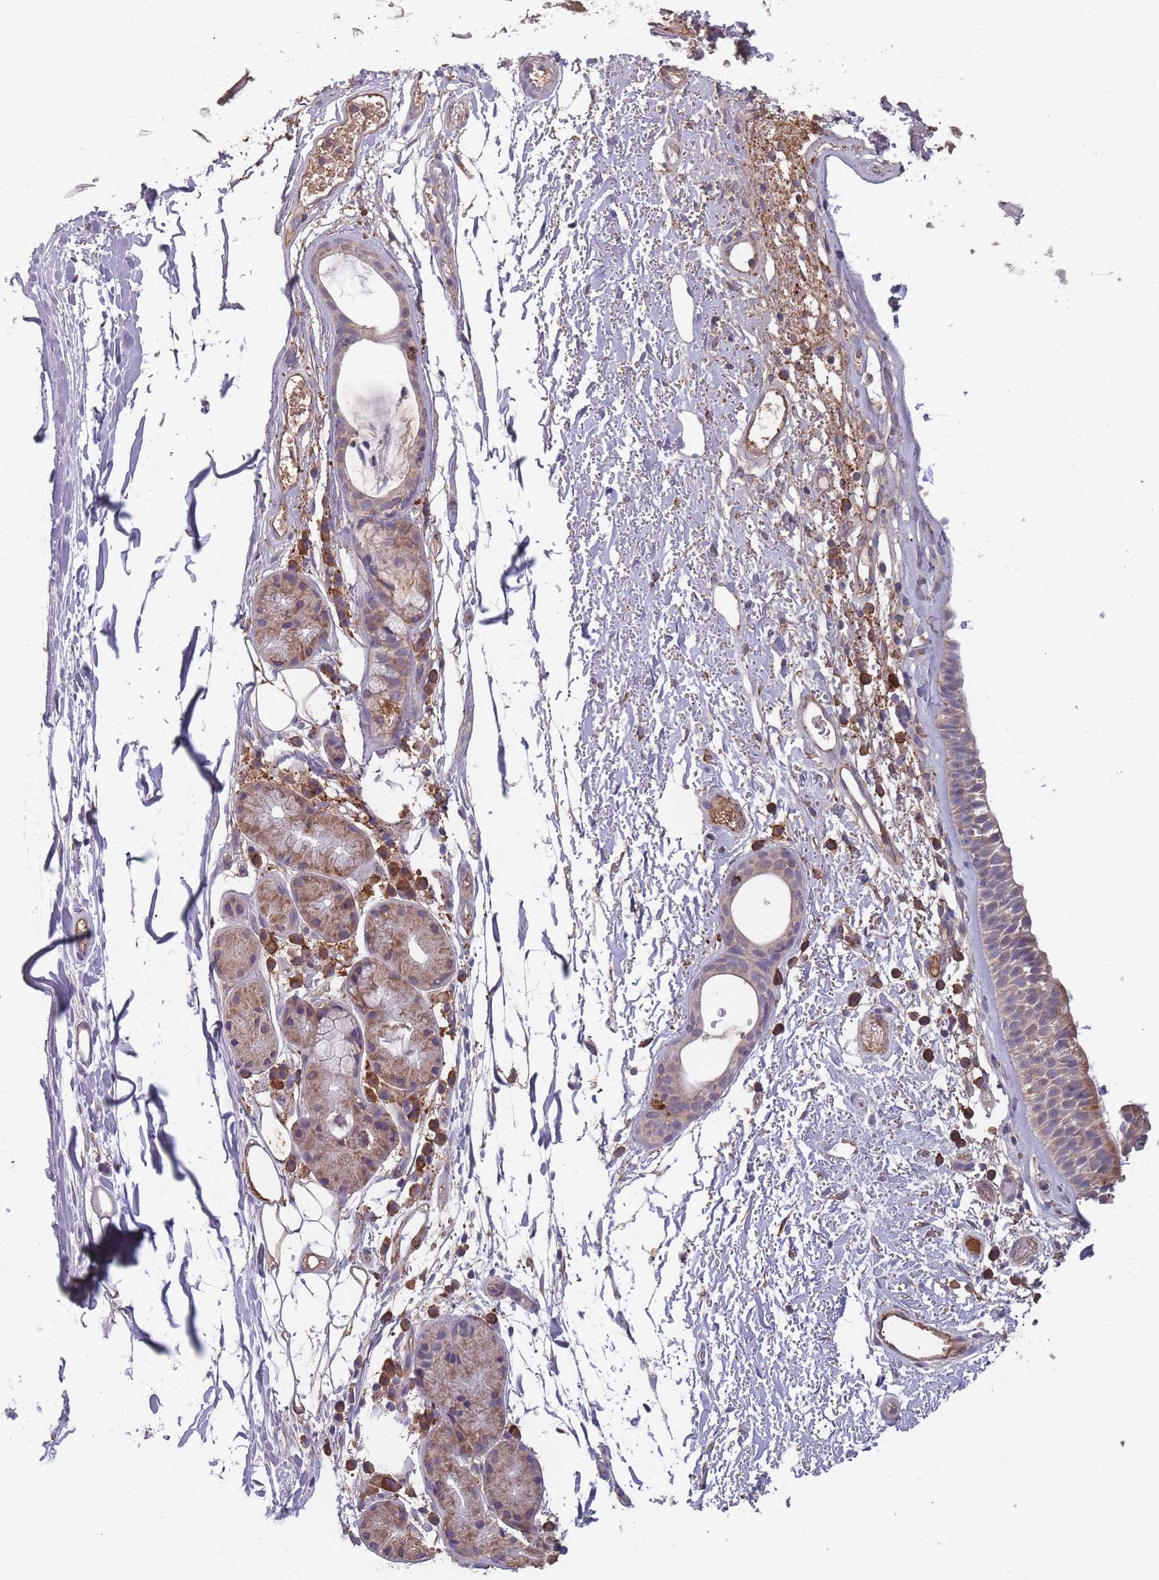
{"staining": {"intensity": "moderate", "quantity": ">75%", "location": "cytoplasmic/membranous"}, "tissue": "nasopharynx", "cell_type": "Respiratory epithelial cells", "image_type": "normal", "snomed": [{"axis": "morphology", "description": "Normal tissue, NOS"}, {"axis": "topography", "description": "Cartilage tissue"}, {"axis": "topography", "description": "Nasopharynx"}], "caption": "Immunohistochemistry (IHC) of unremarkable human nasopharynx exhibits medium levels of moderate cytoplasmic/membranous expression in about >75% of respiratory epithelial cells. (IHC, brightfield microscopy, high magnification).", "gene": "SANBR", "patient": {"sex": "male", "age": 56}}